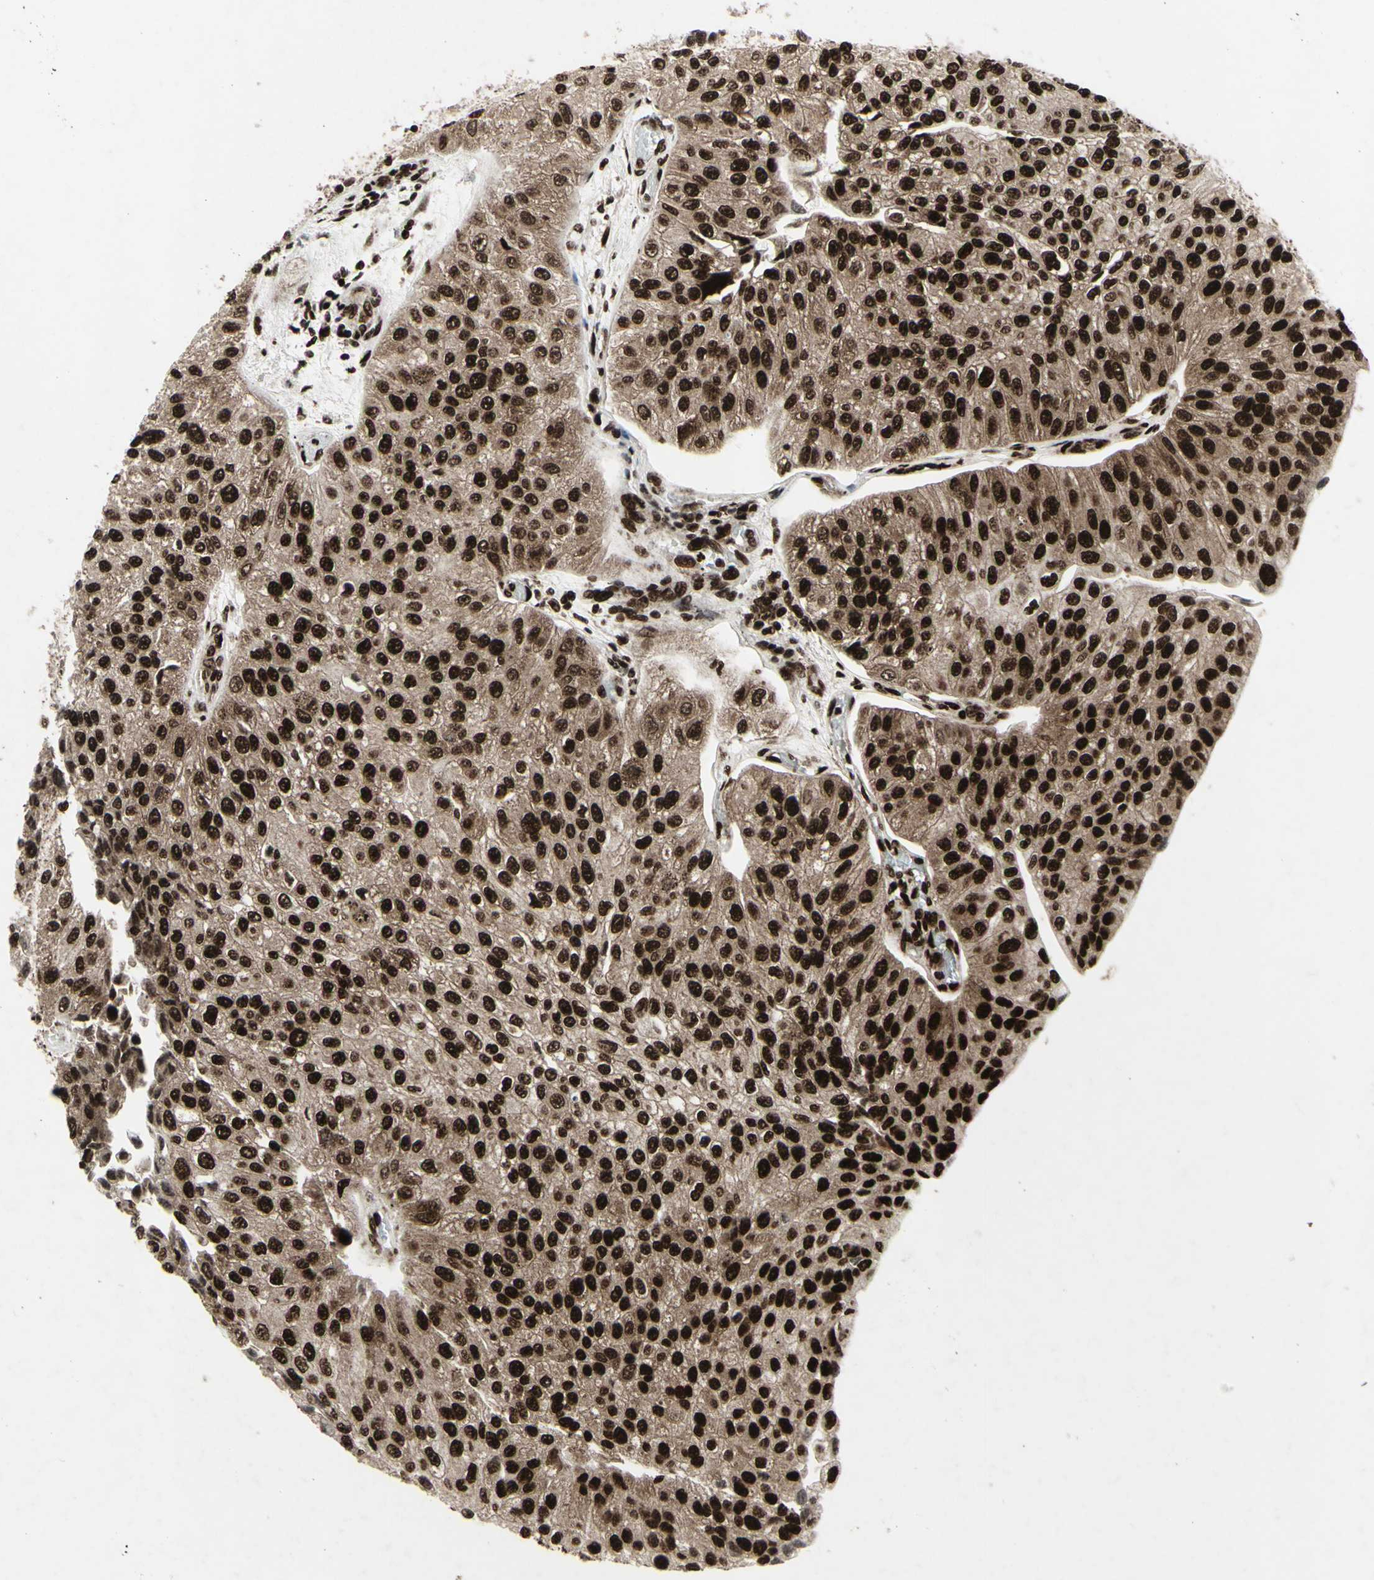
{"staining": {"intensity": "strong", "quantity": ">75%", "location": "cytoplasmic/membranous,nuclear"}, "tissue": "urothelial cancer", "cell_type": "Tumor cells", "image_type": "cancer", "snomed": [{"axis": "morphology", "description": "Urothelial carcinoma, High grade"}, {"axis": "topography", "description": "Kidney"}, {"axis": "topography", "description": "Urinary bladder"}], "caption": "Brown immunohistochemical staining in urothelial cancer reveals strong cytoplasmic/membranous and nuclear staining in approximately >75% of tumor cells.", "gene": "U2AF2", "patient": {"sex": "male", "age": 77}}